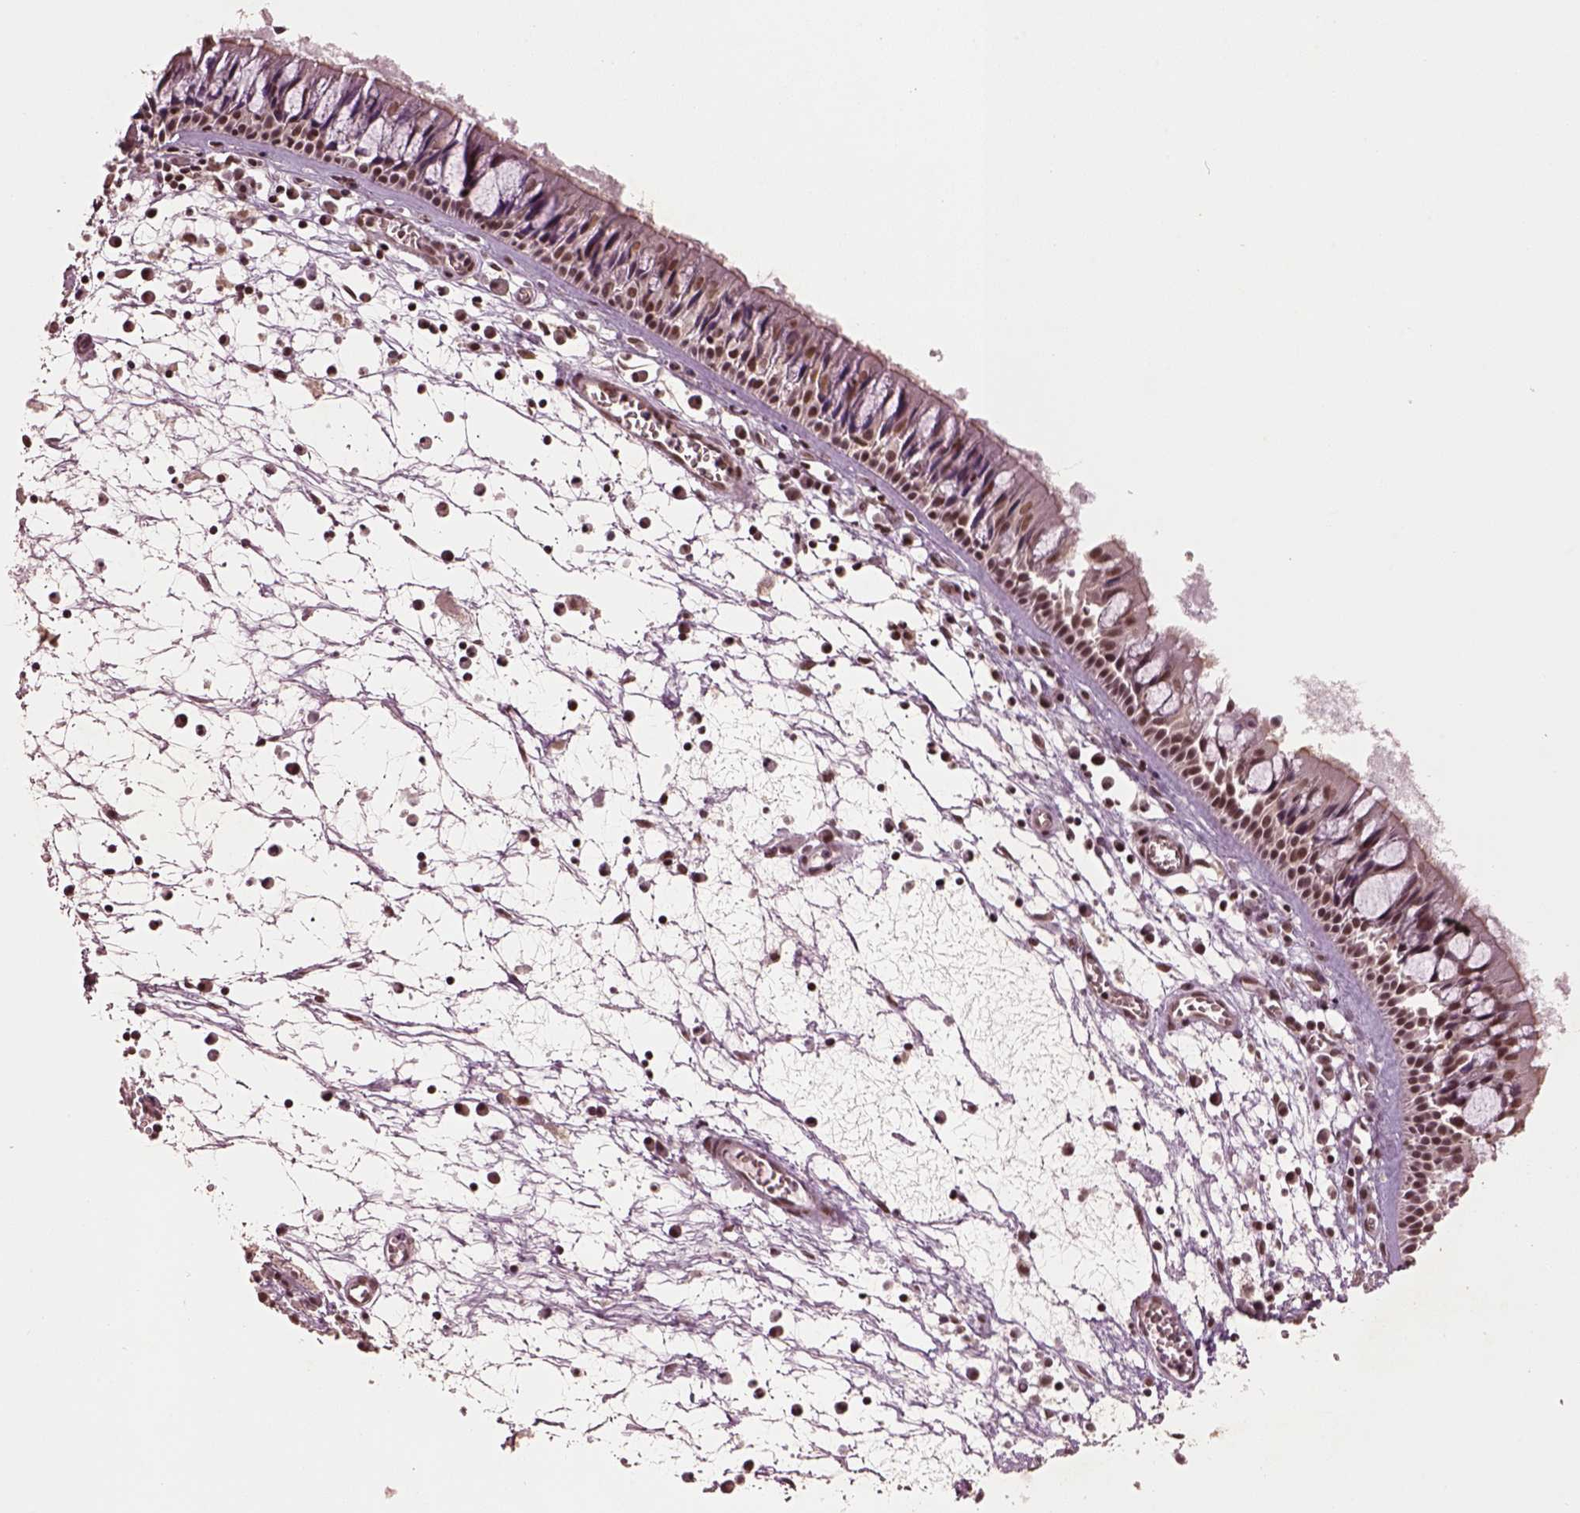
{"staining": {"intensity": "moderate", "quantity": ">75%", "location": "nuclear"}, "tissue": "nasopharynx", "cell_type": "Respiratory epithelial cells", "image_type": "normal", "snomed": [{"axis": "morphology", "description": "Normal tissue, NOS"}, {"axis": "topography", "description": "Nasopharynx"}], "caption": "Moderate nuclear protein staining is identified in about >75% of respiratory epithelial cells in nasopharynx.", "gene": "BRD9", "patient": {"sex": "male", "age": 61}}